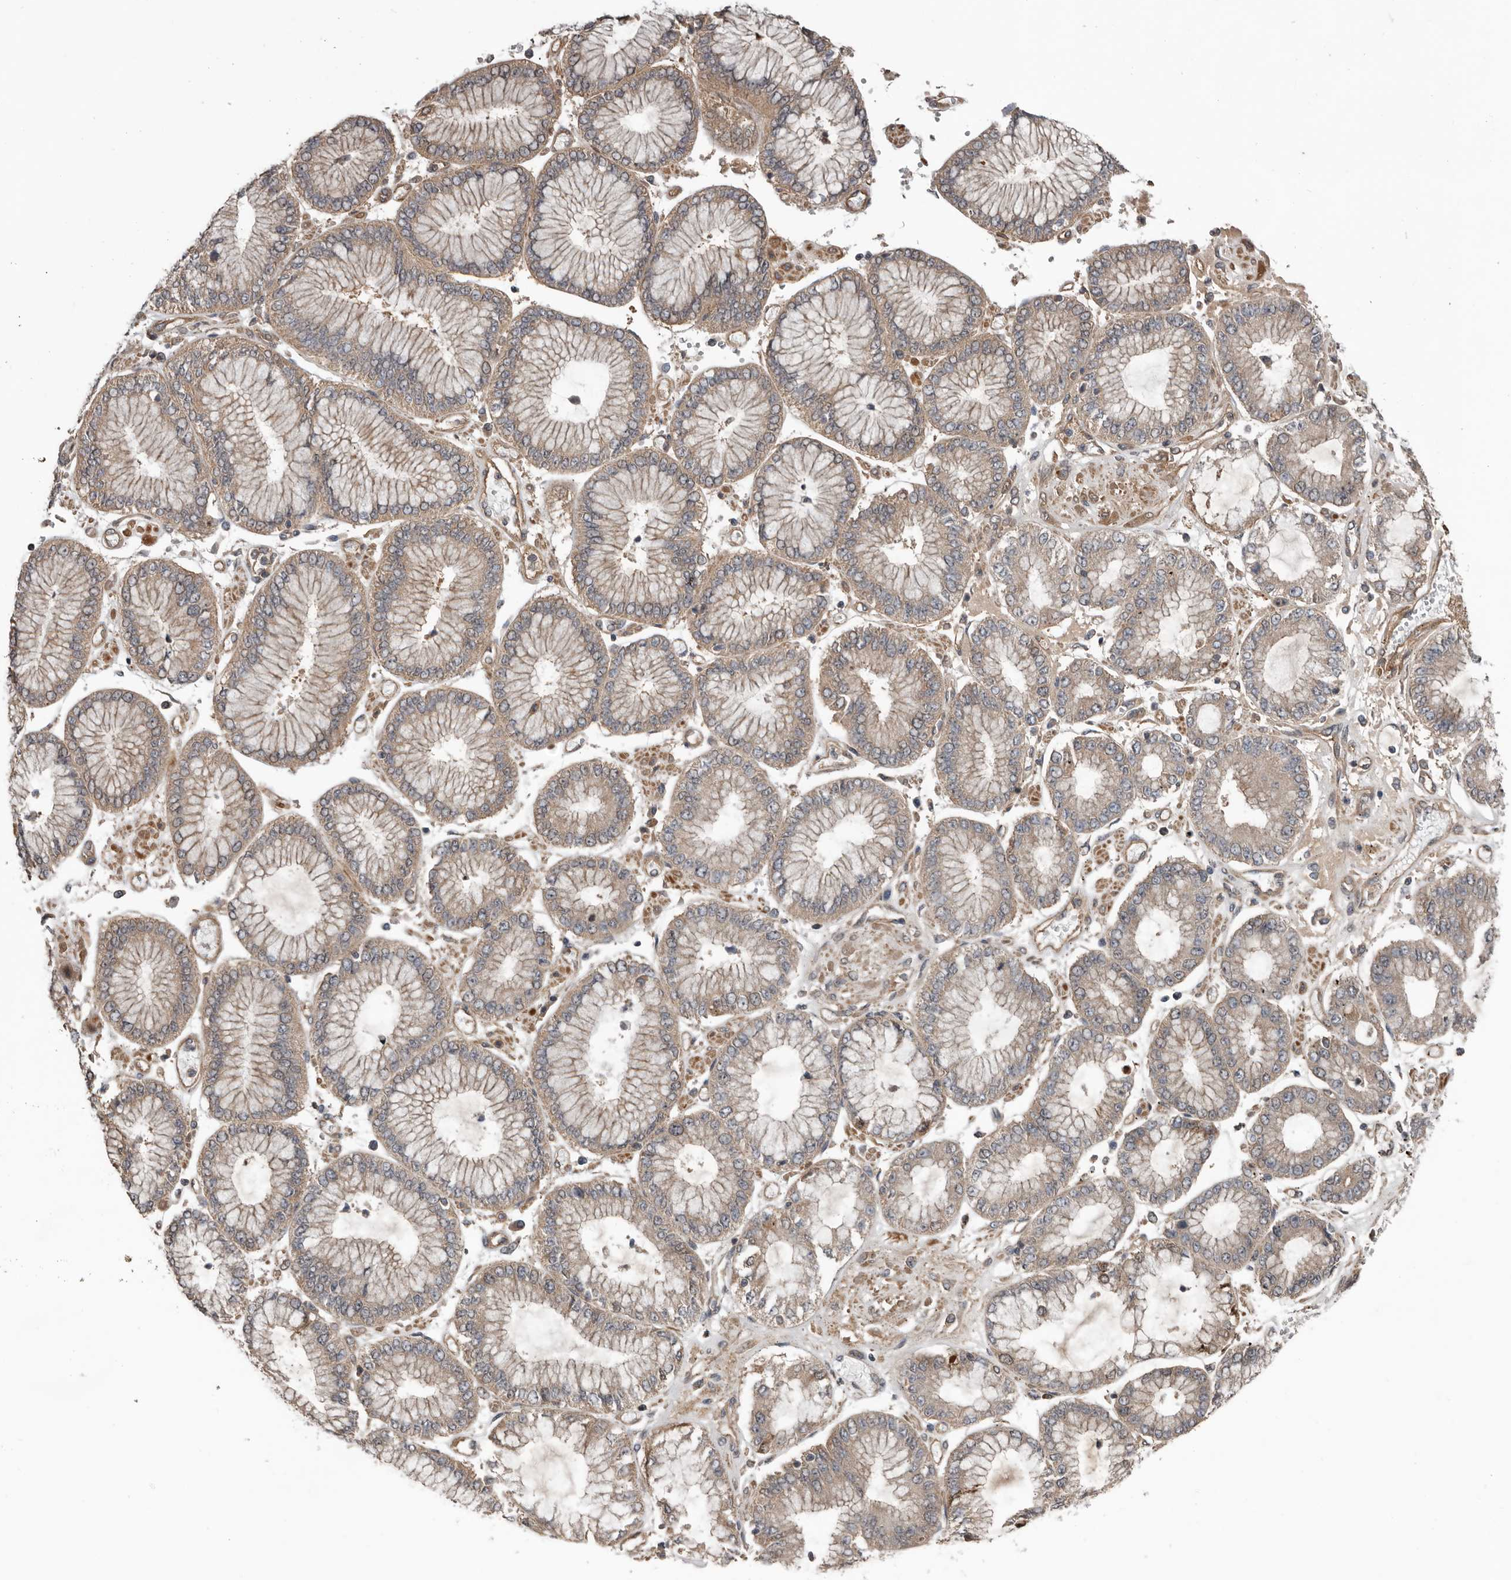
{"staining": {"intensity": "weak", "quantity": "25%-75%", "location": "cytoplasmic/membranous"}, "tissue": "stomach cancer", "cell_type": "Tumor cells", "image_type": "cancer", "snomed": [{"axis": "morphology", "description": "Adenocarcinoma, NOS"}, {"axis": "topography", "description": "Stomach"}], "caption": "Brown immunohistochemical staining in stomach cancer (adenocarcinoma) exhibits weak cytoplasmic/membranous positivity in about 25%-75% of tumor cells.", "gene": "DNAJB4", "patient": {"sex": "male", "age": 76}}